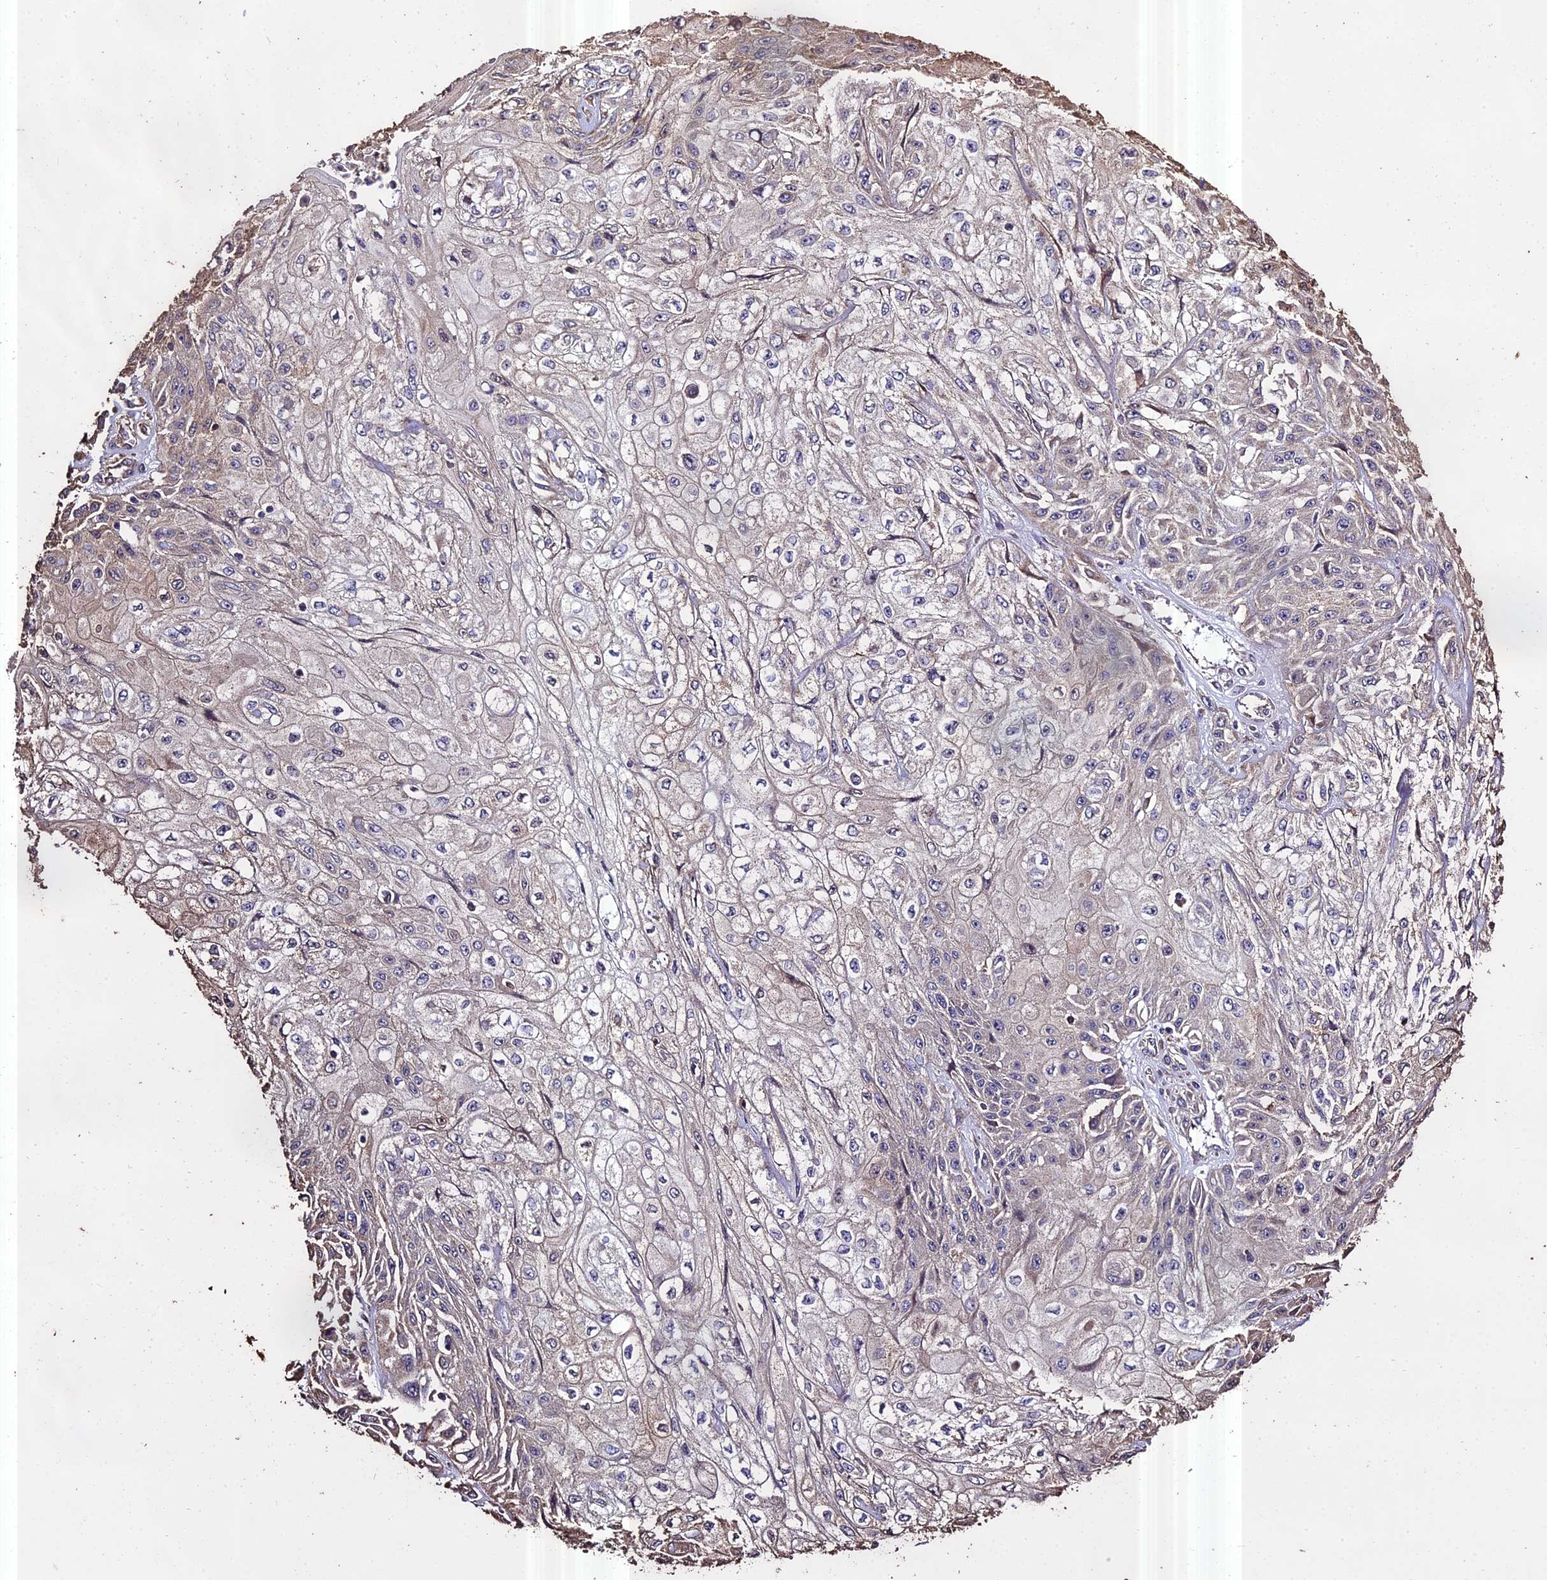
{"staining": {"intensity": "negative", "quantity": "none", "location": "none"}, "tissue": "skin cancer", "cell_type": "Tumor cells", "image_type": "cancer", "snomed": [{"axis": "morphology", "description": "Squamous cell carcinoma, NOS"}, {"axis": "morphology", "description": "Squamous cell carcinoma, metastatic, NOS"}, {"axis": "topography", "description": "Skin"}, {"axis": "topography", "description": "Lymph node"}], "caption": "Immunohistochemistry (IHC) micrograph of squamous cell carcinoma (skin) stained for a protein (brown), which shows no positivity in tumor cells.", "gene": "PGPEP1L", "patient": {"sex": "male", "age": 75}}